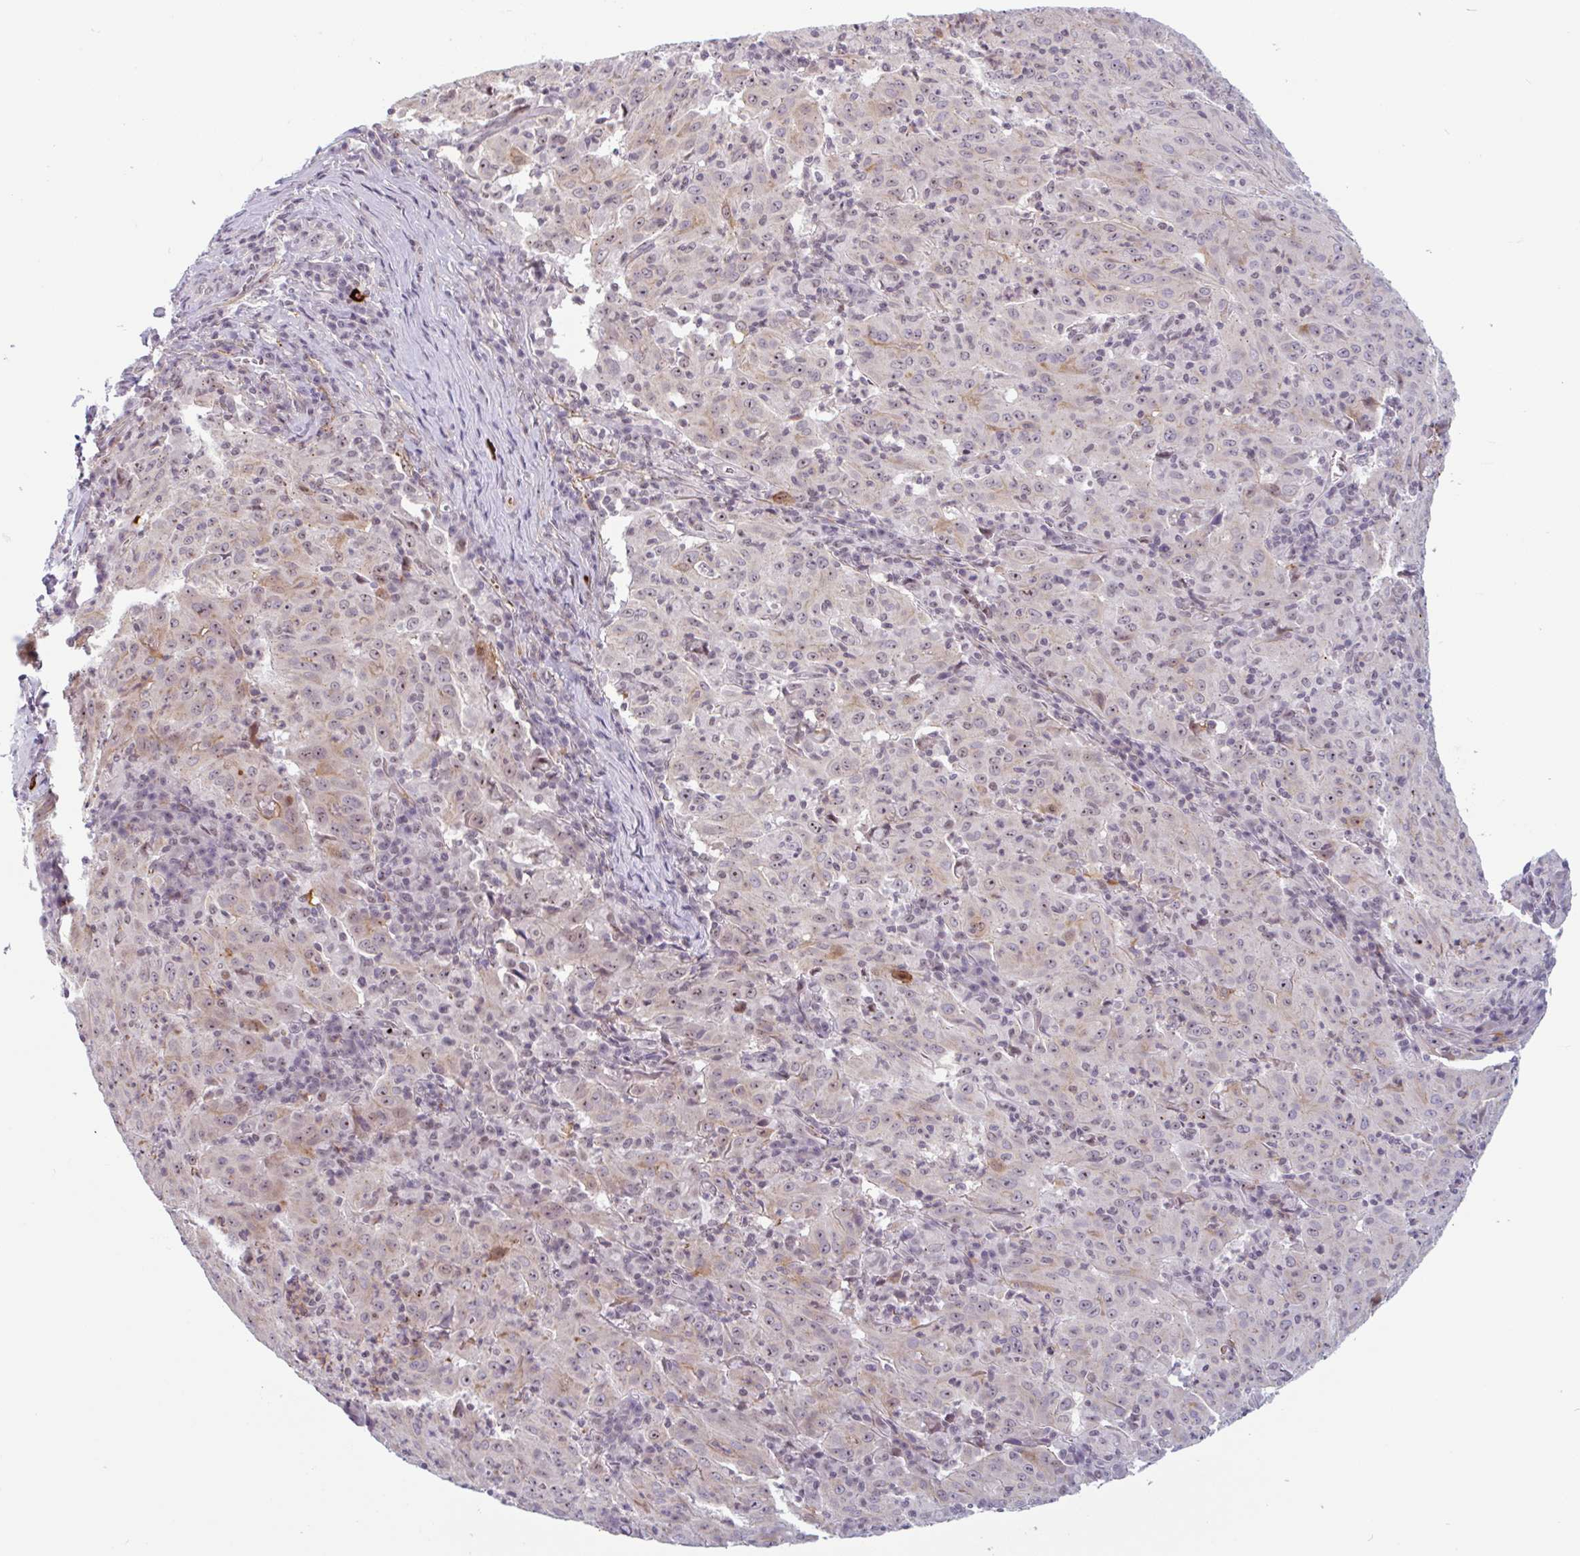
{"staining": {"intensity": "weak", "quantity": "25%-75%", "location": "cytoplasmic/membranous"}, "tissue": "pancreatic cancer", "cell_type": "Tumor cells", "image_type": "cancer", "snomed": [{"axis": "morphology", "description": "Adenocarcinoma, NOS"}, {"axis": "topography", "description": "Pancreas"}], "caption": "A low amount of weak cytoplasmic/membranous staining is identified in about 25%-75% of tumor cells in pancreatic cancer (adenocarcinoma) tissue.", "gene": "TMEM119", "patient": {"sex": "male", "age": 63}}